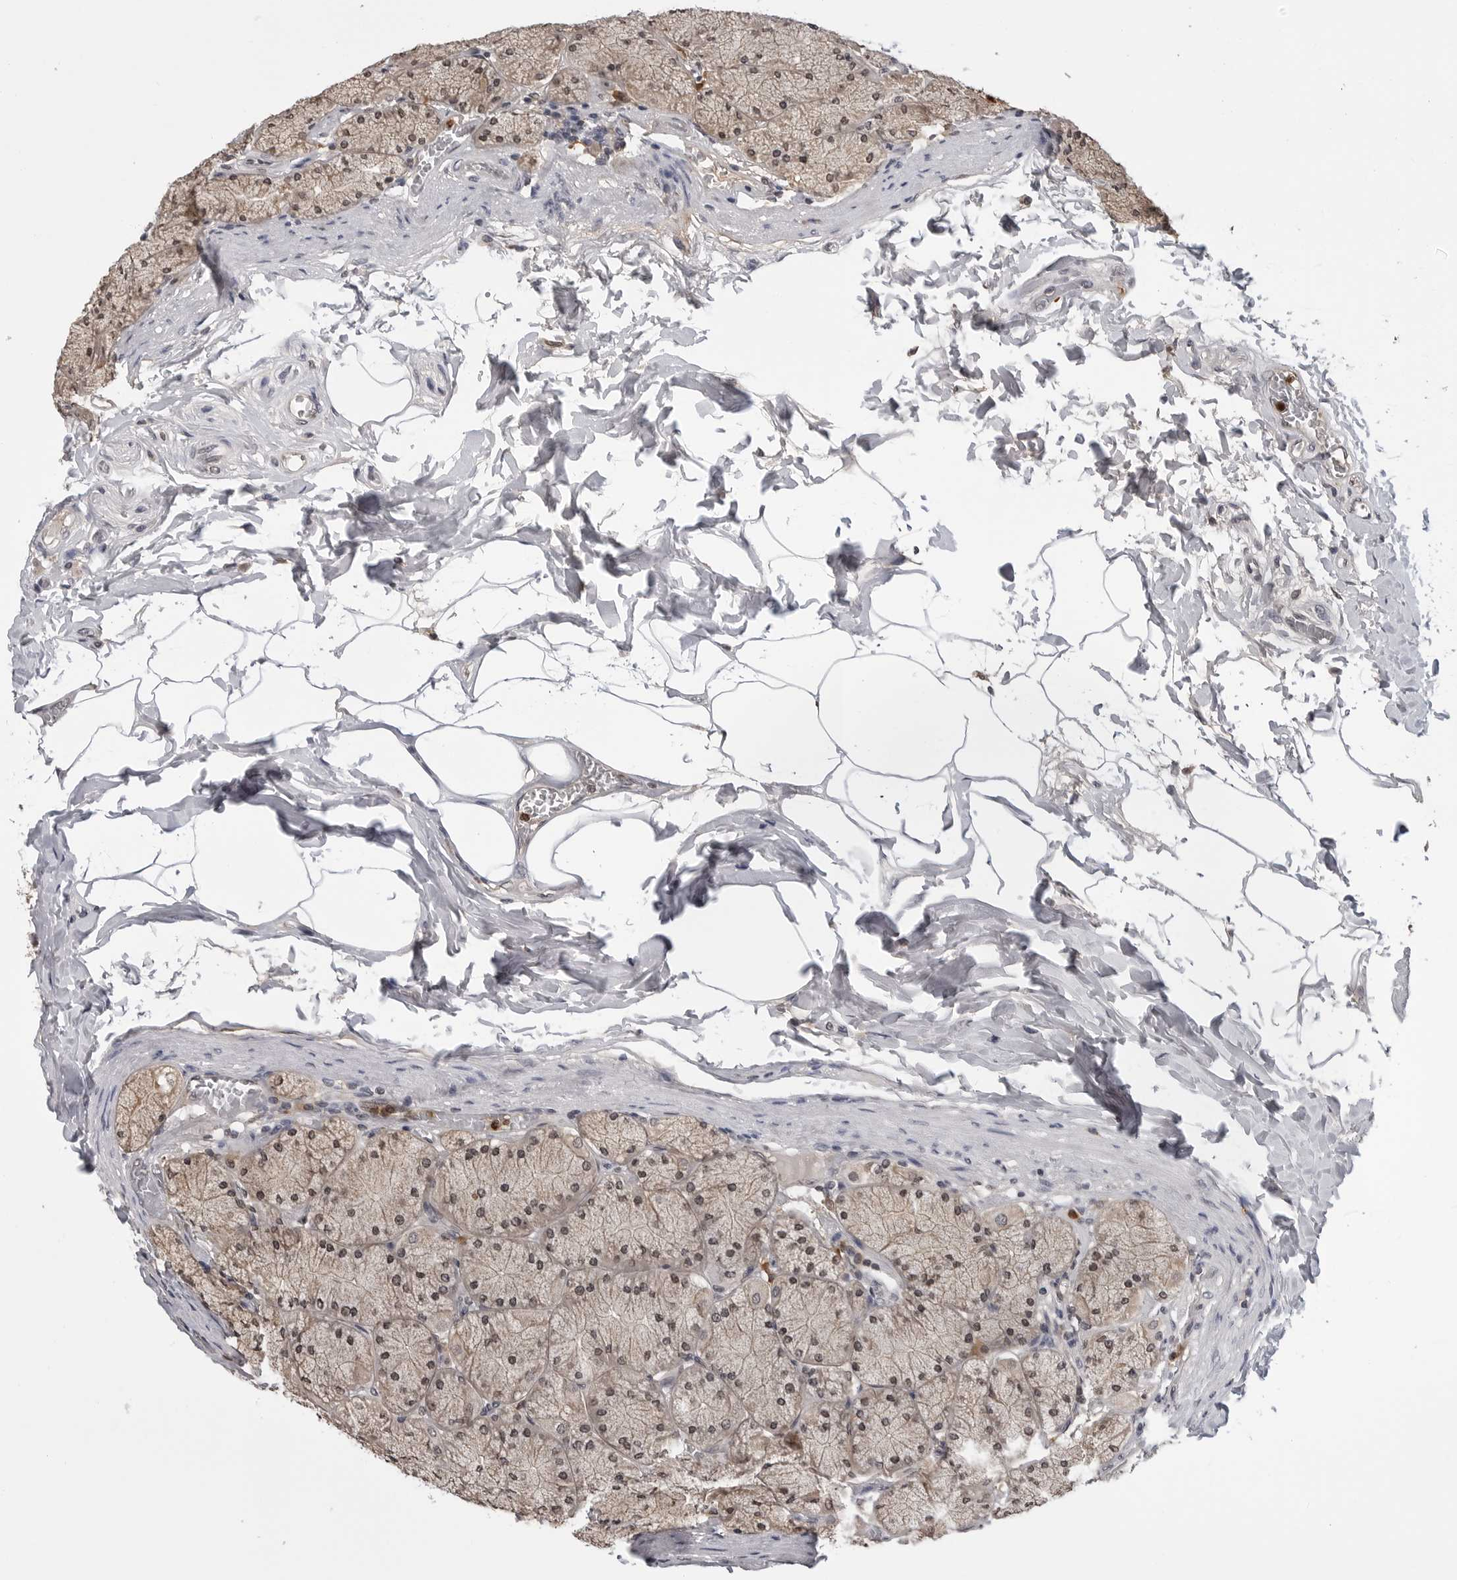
{"staining": {"intensity": "moderate", "quantity": "25%-75%", "location": "cytoplasmic/membranous,nuclear"}, "tissue": "stomach", "cell_type": "Glandular cells", "image_type": "normal", "snomed": [{"axis": "morphology", "description": "Normal tissue, NOS"}, {"axis": "topography", "description": "Stomach, upper"}], "caption": "The immunohistochemical stain shows moderate cytoplasmic/membranous,nuclear expression in glandular cells of normal stomach. (brown staining indicates protein expression, while blue staining denotes nuclei).", "gene": "TRMT13", "patient": {"sex": "female", "age": 56}}